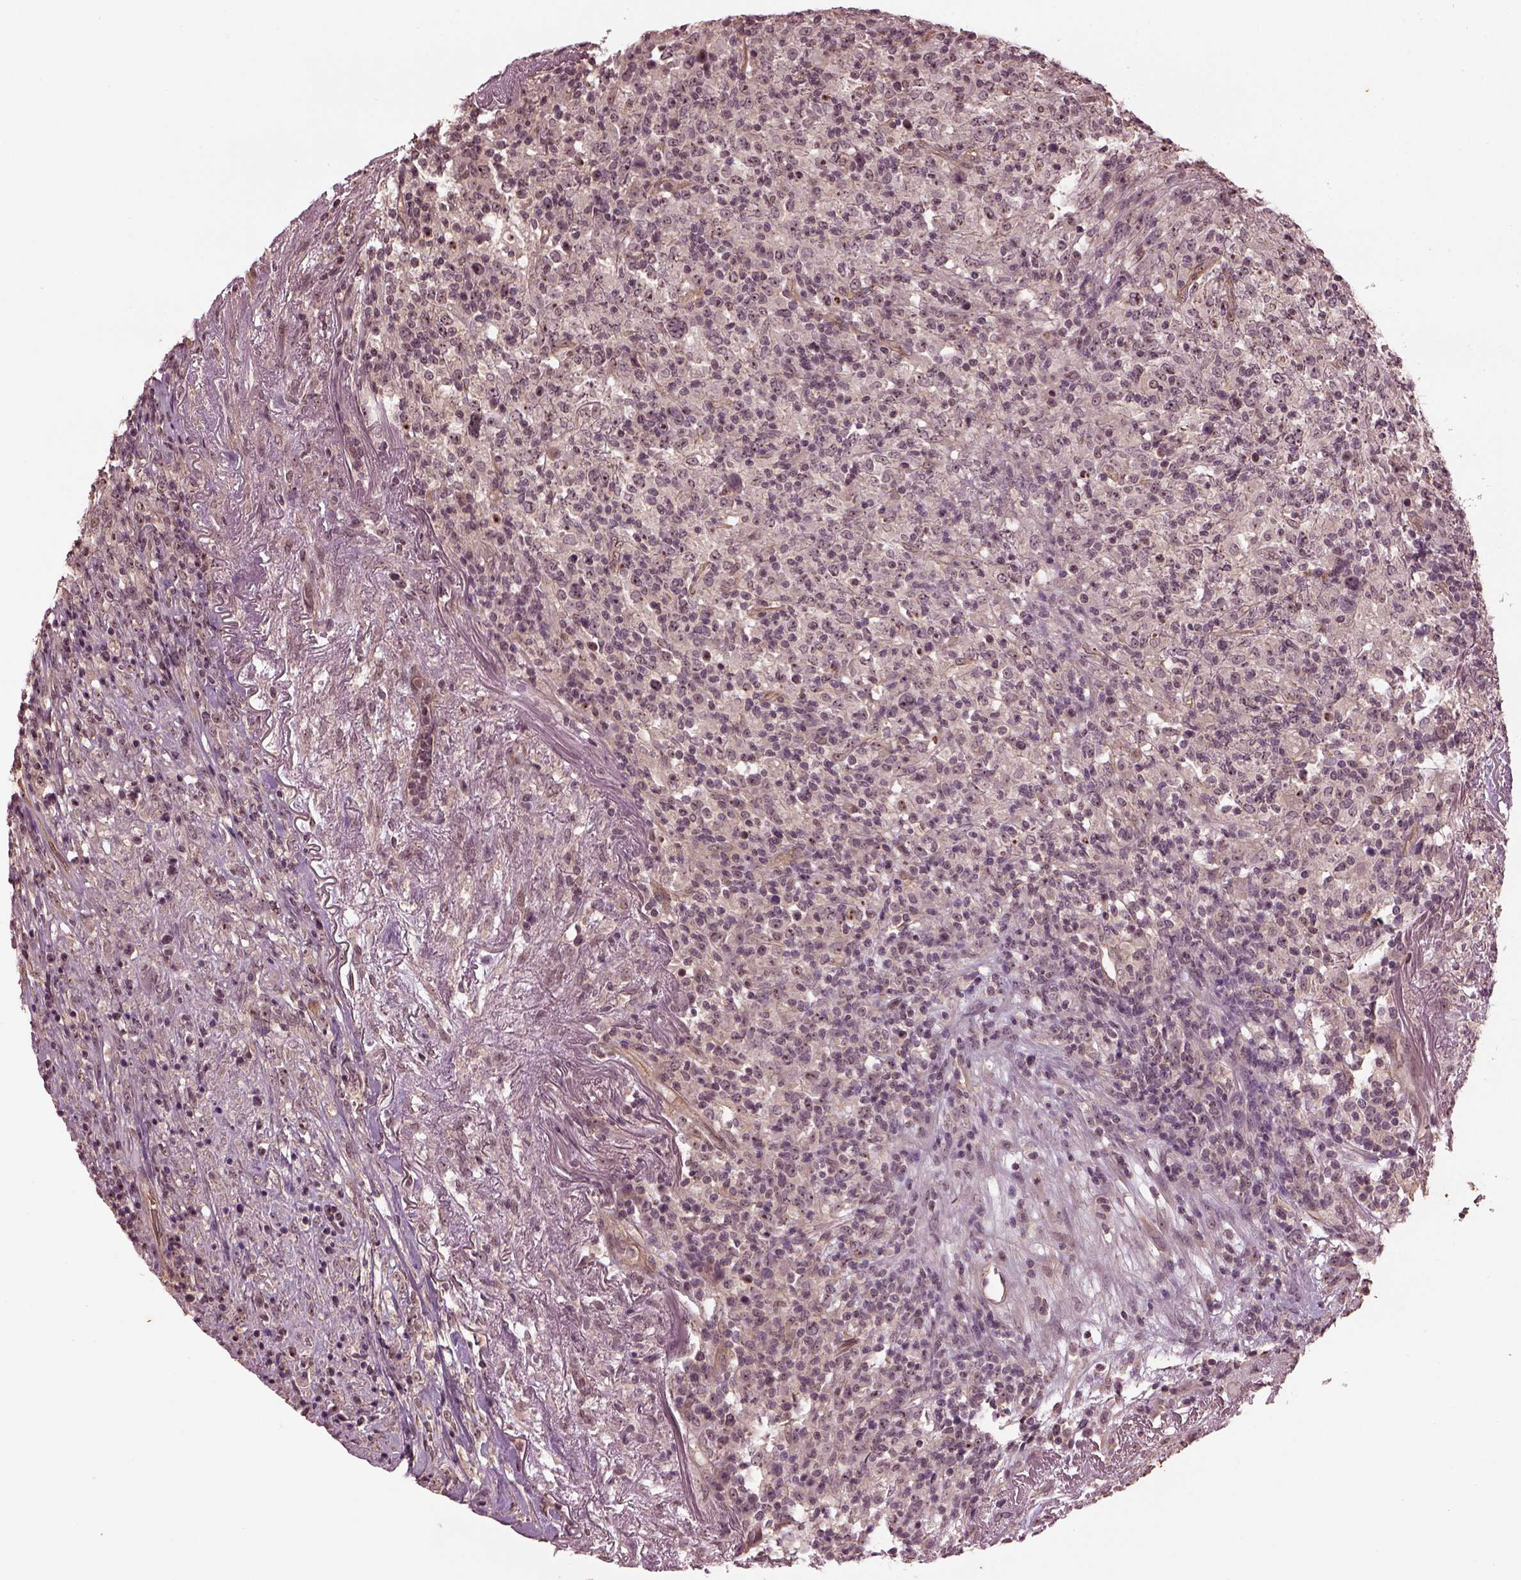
{"staining": {"intensity": "weak", "quantity": "25%-75%", "location": "nuclear"}, "tissue": "lymphoma", "cell_type": "Tumor cells", "image_type": "cancer", "snomed": [{"axis": "morphology", "description": "Malignant lymphoma, non-Hodgkin's type, High grade"}, {"axis": "topography", "description": "Lung"}], "caption": "The image demonstrates a brown stain indicating the presence of a protein in the nuclear of tumor cells in lymphoma.", "gene": "GNRH1", "patient": {"sex": "male", "age": 79}}